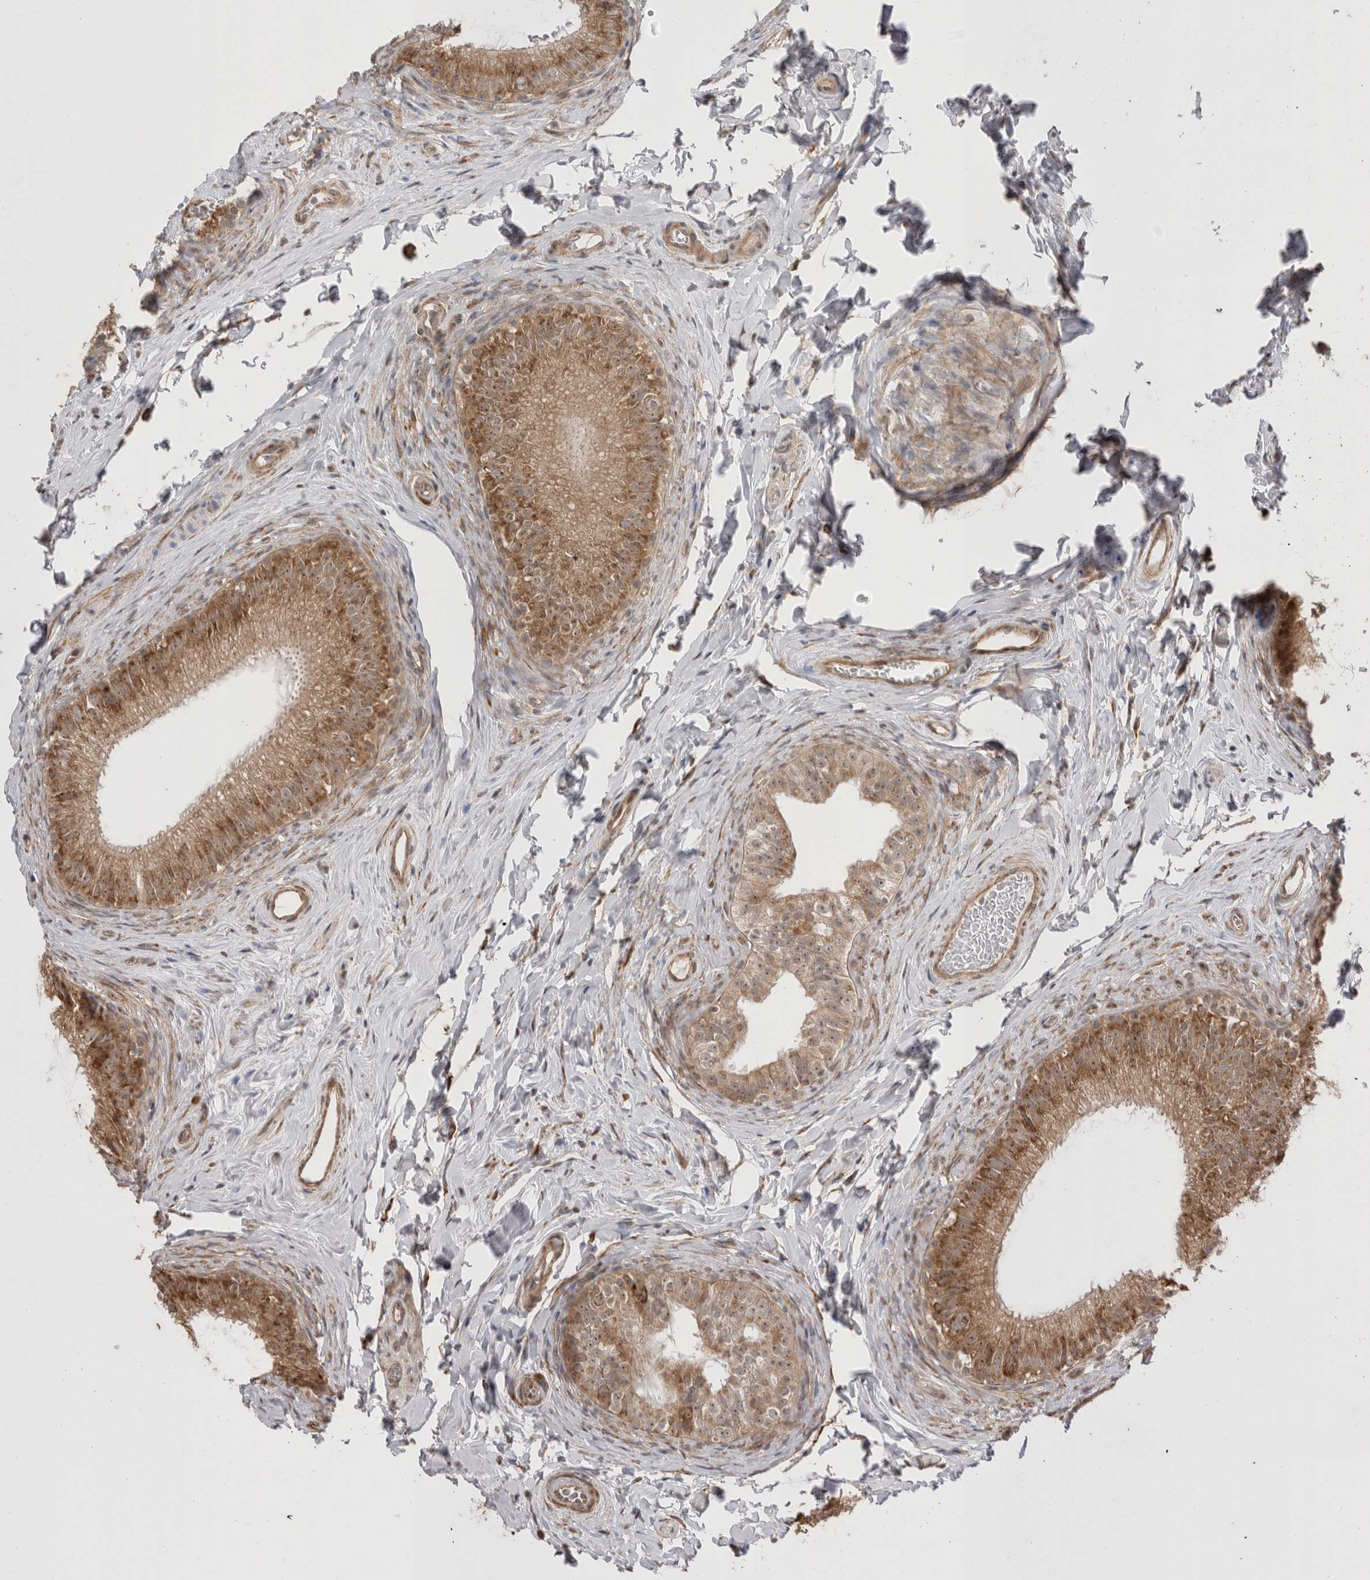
{"staining": {"intensity": "moderate", "quantity": ">75%", "location": "cytoplasmic/membranous,nuclear"}, "tissue": "epididymis", "cell_type": "Glandular cells", "image_type": "normal", "snomed": [{"axis": "morphology", "description": "Normal tissue, NOS"}, {"axis": "topography", "description": "Epididymis"}], "caption": "IHC image of benign epididymis: epididymis stained using IHC reveals medium levels of moderate protein expression localized specifically in the cytoplasmic/membranous,nuclear of glandular cells, appearing as a cytoplasmic/membranous,nuclear brown color.", "gene": "EXOSC4", "patient": {"sex": "male", "age": 49}}